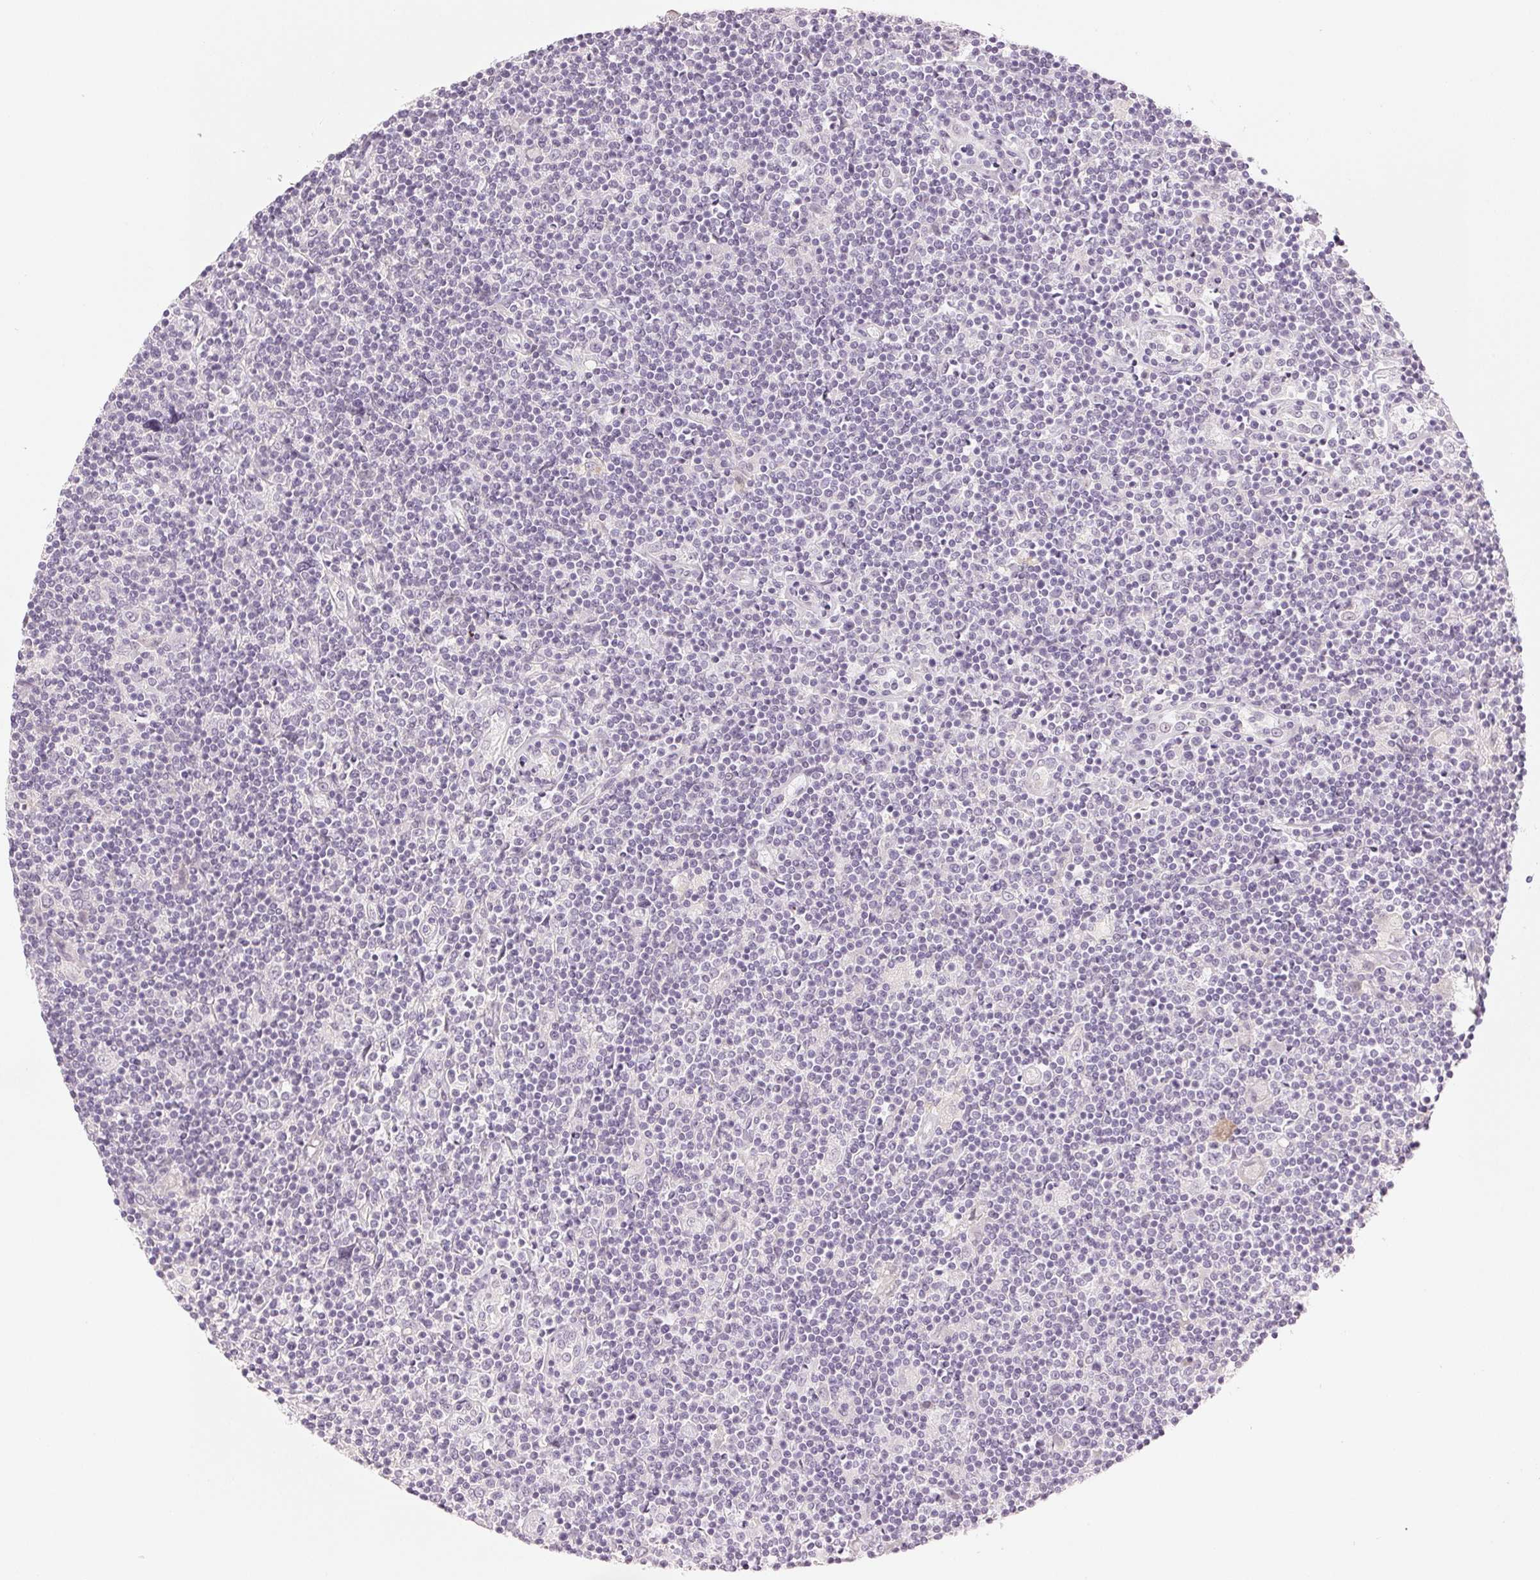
{"staining": {"intensity": "negative", "quantity": "none", "location": "none"}, "tissue": "lymphoma", "cell_type": "Tumor cells", "image_type": "cancer", "snomed": [{"axis": "morphology", "description": "Hodgkin's disease, NOS"}, {"axis": "topography", "description": "Lymph node"}], "caption": "Tumor cells show no significant protein expression in Hodgkin's disease.", "gene": "MAP1LC3A", "patient": {"sex": "male", "age": 40}}